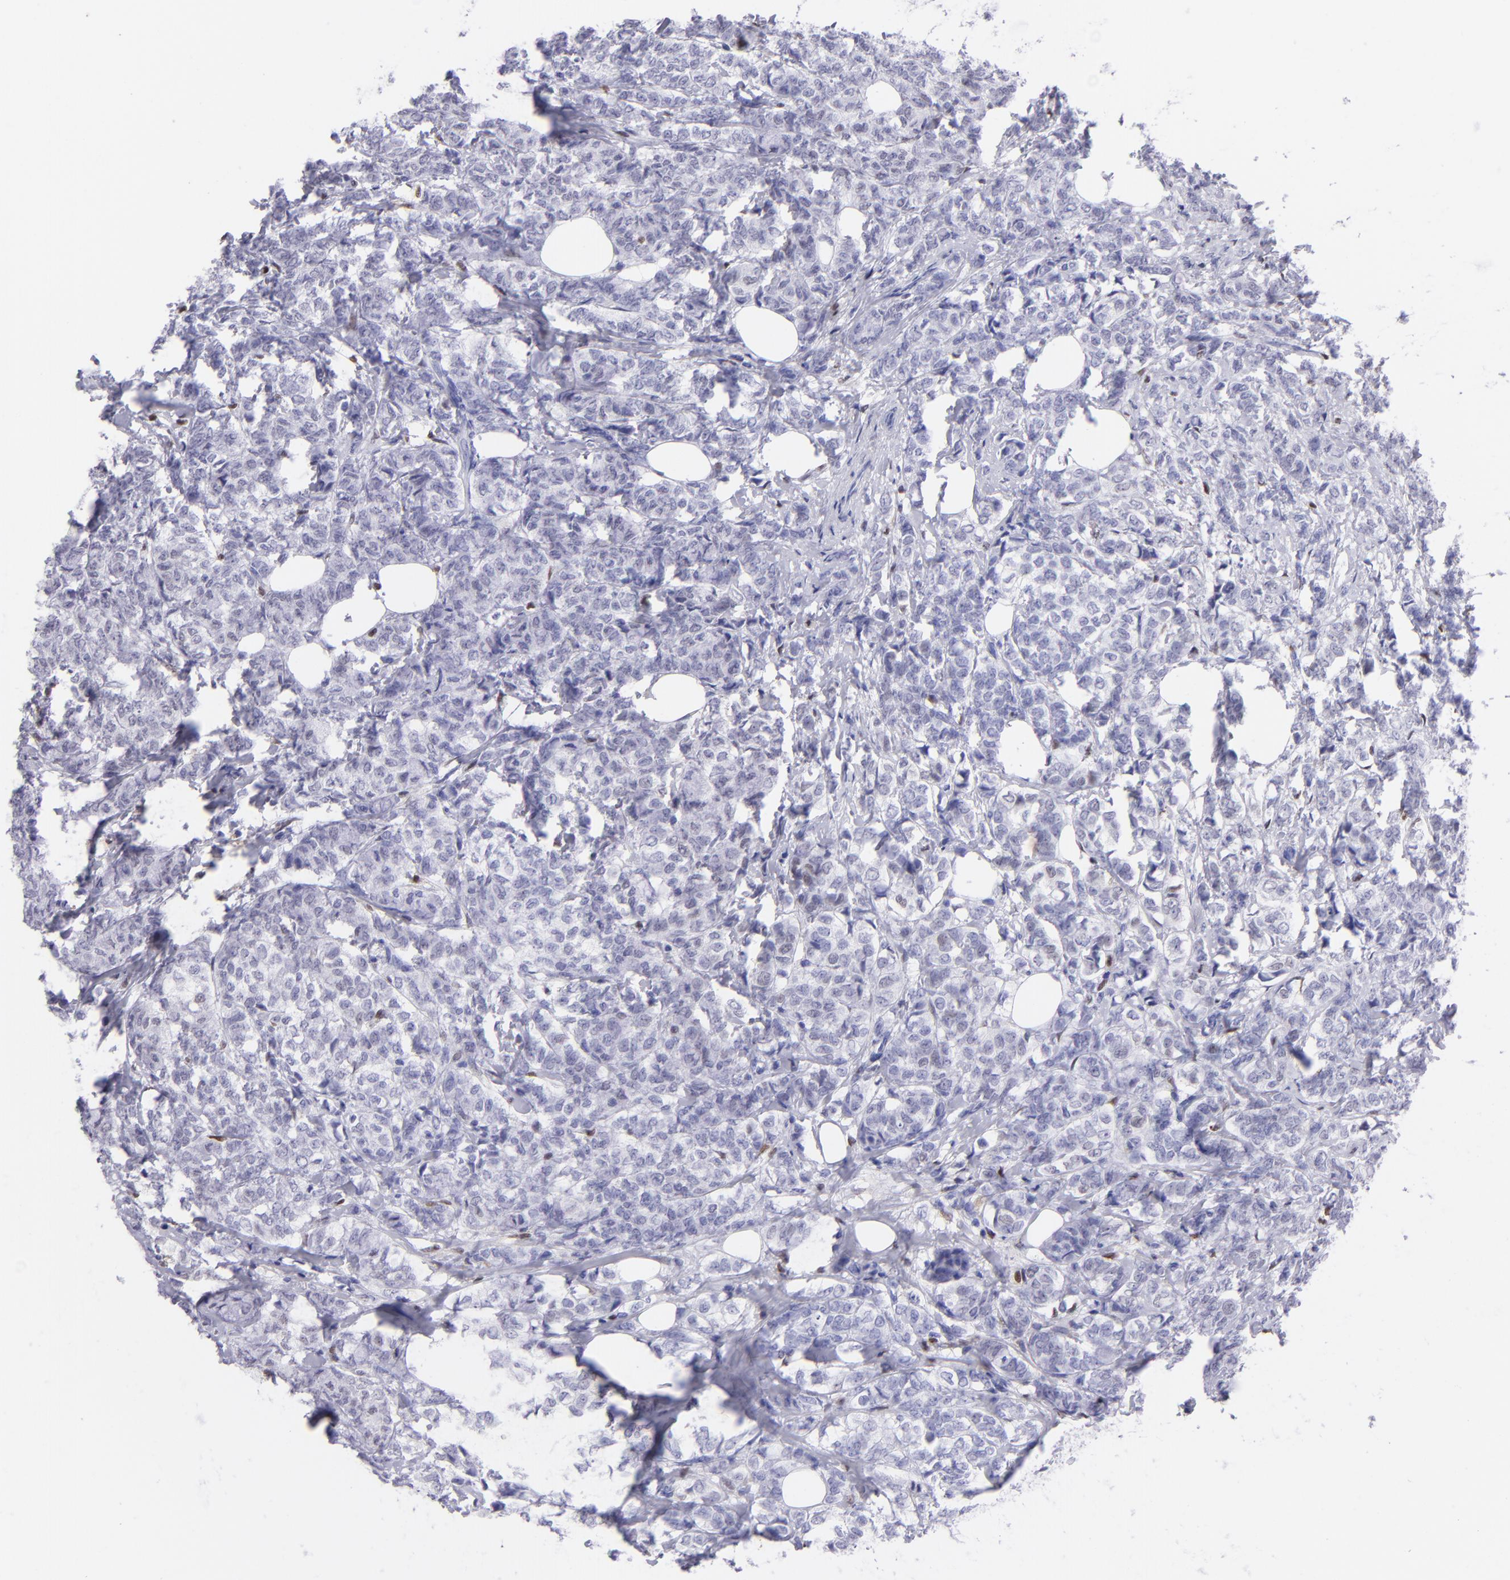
{"staining": {"intensity": "negative", "quantity": "none", "location": "none"}, "tissue": "breast cancer", "cell_type": "Tumor cells", "image_type": "cancer", "snomed": [{"axis": "morphology", "description": "Lobular carcinoma"}, {"axis": "topography", "description": "Breast"}], "caption": "A high-resolution image shows immunohistochemistry staining of breast cancer (lobular carcinoma), which demonstrates no significant staining in tumor cells.", "gene": "MITF", "patient": {"sex": "female", "age": 60}}